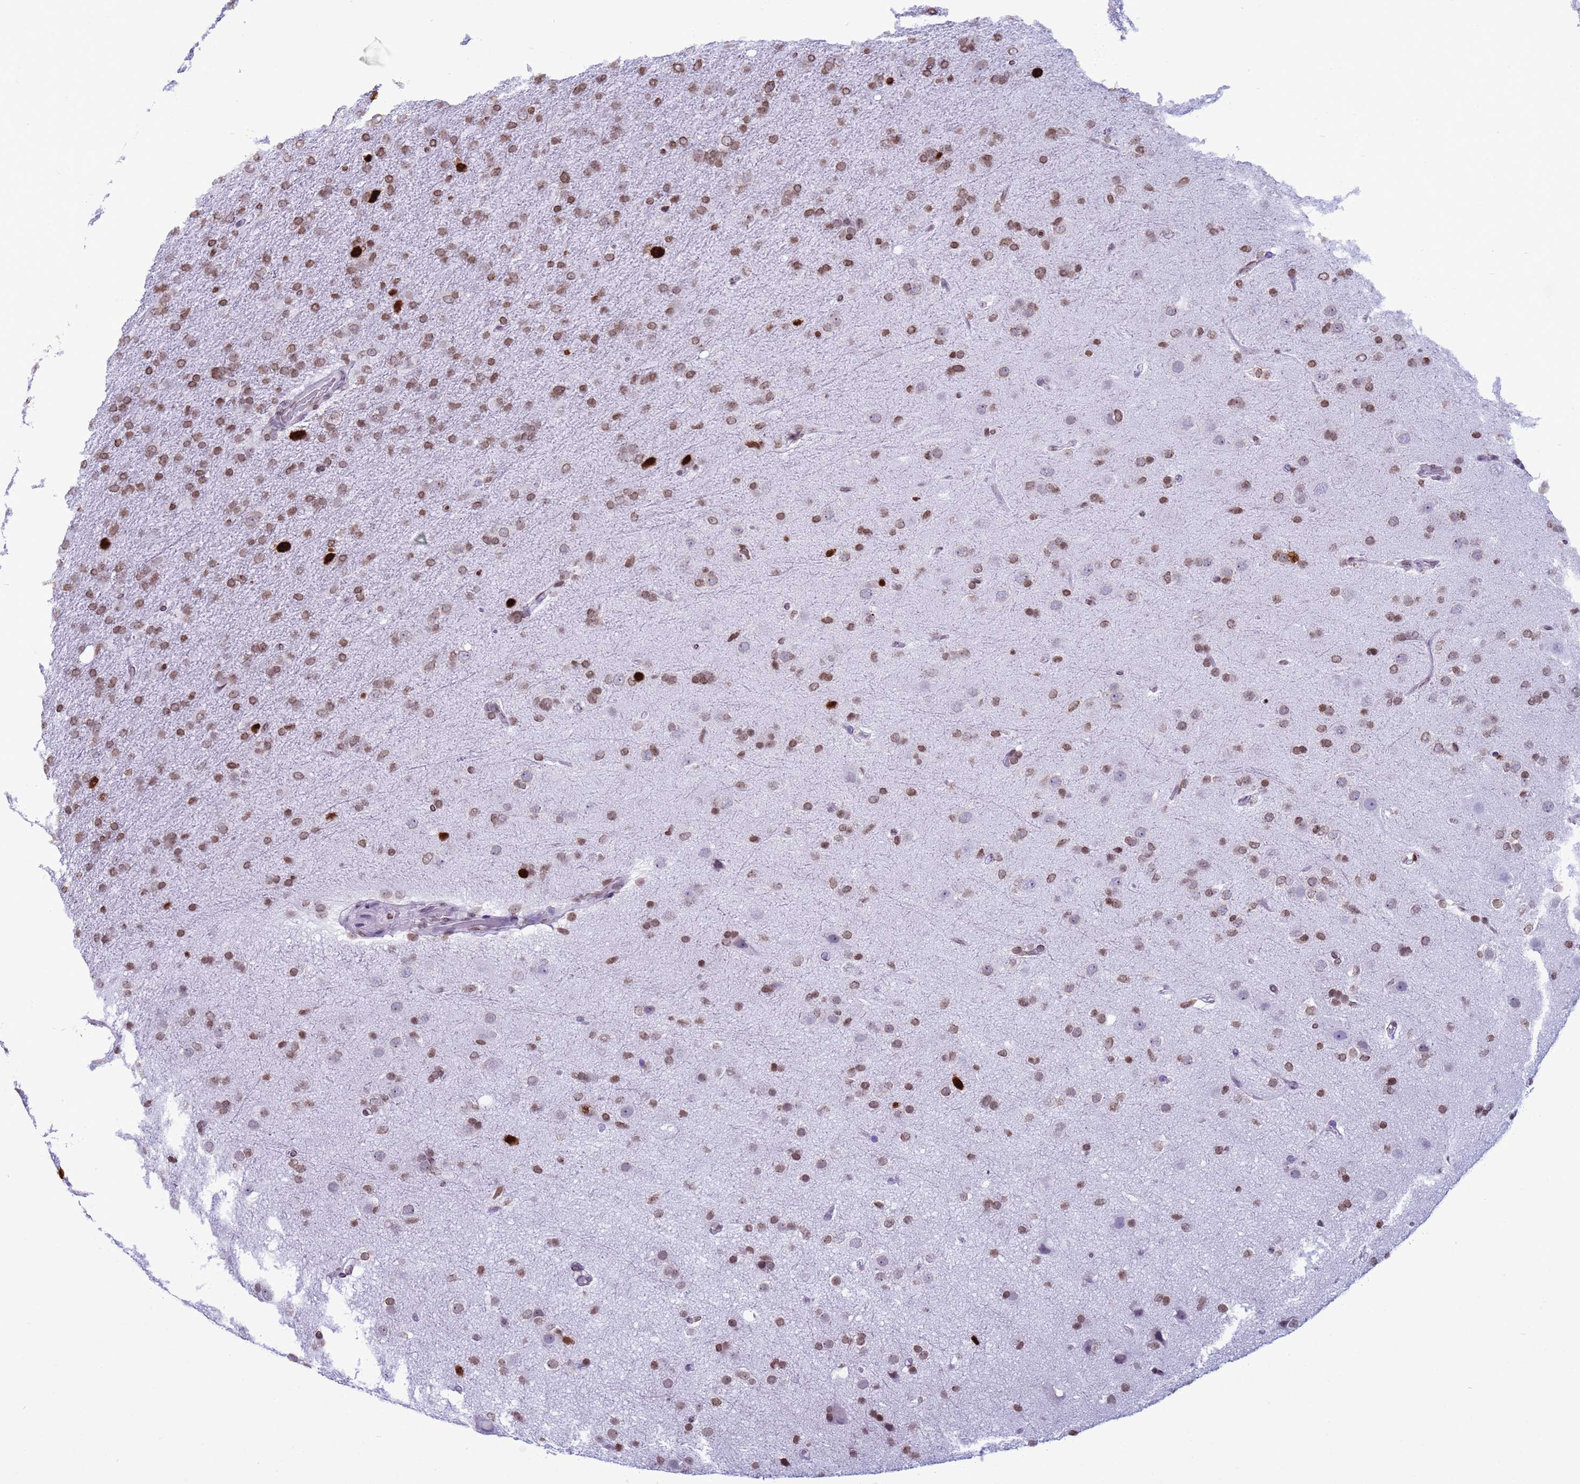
{"staining": {"intensity": "moderate", "quantity": ">75%", "location": "nuclear"}, "tissue": "glioma", "cell_type": "Tumor cells", "image_type": "cancer", "snomed": [{"axis": "morphology", "description": "Glioma, malignant, Low grade"}, {"axis": "topography", "description": "Brain"}], "caption": "Glioma stained for a protein (brown) demonstrates moderate nuclear positive positivity in about >75% of tumor cells.", "gene": "H4C8", "patient": {"sex": "male", "age": 65}}